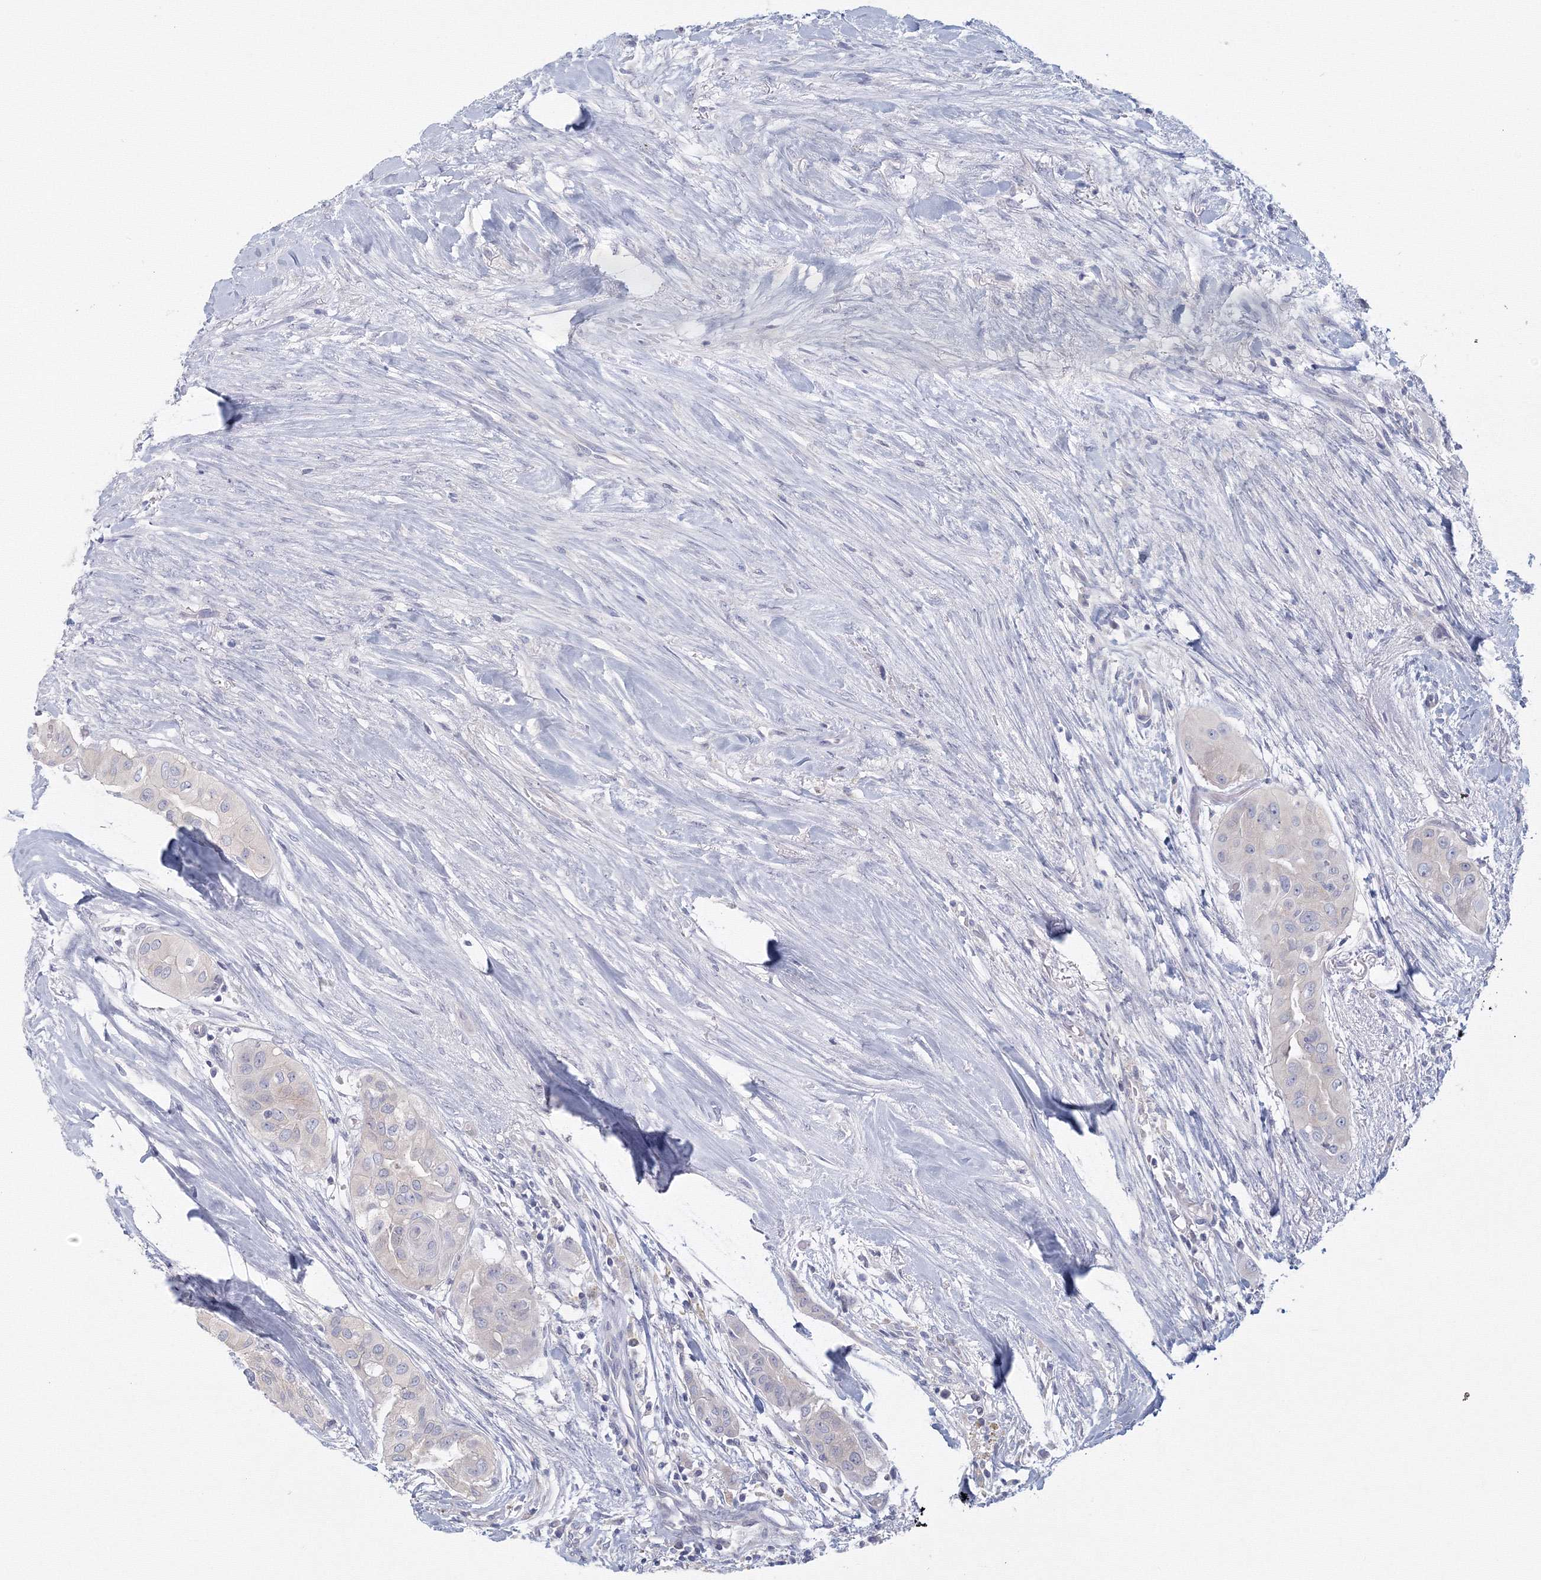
{"staining": {"intensity": "negative", "quantity": "none", "location": "none"}, "tissue": "thyroid cancer", "cell_type": "Tumor cells", "image_type": "cancer", "snomed": [{"axis": "morphology", "description": "Papillary adenocarcinoma, NOS"}, {"axis": "topography", "description": "Thyroid gland"}], "caption": "IHC of human papillary adenocarcinoma (thyroid) displays no expression in tumor cells. (Brightfield microscopy of DAB immunohistochemistry at high magnification).", "gene": "TACC2", "patient": {"sex": "female", "age": 59}}